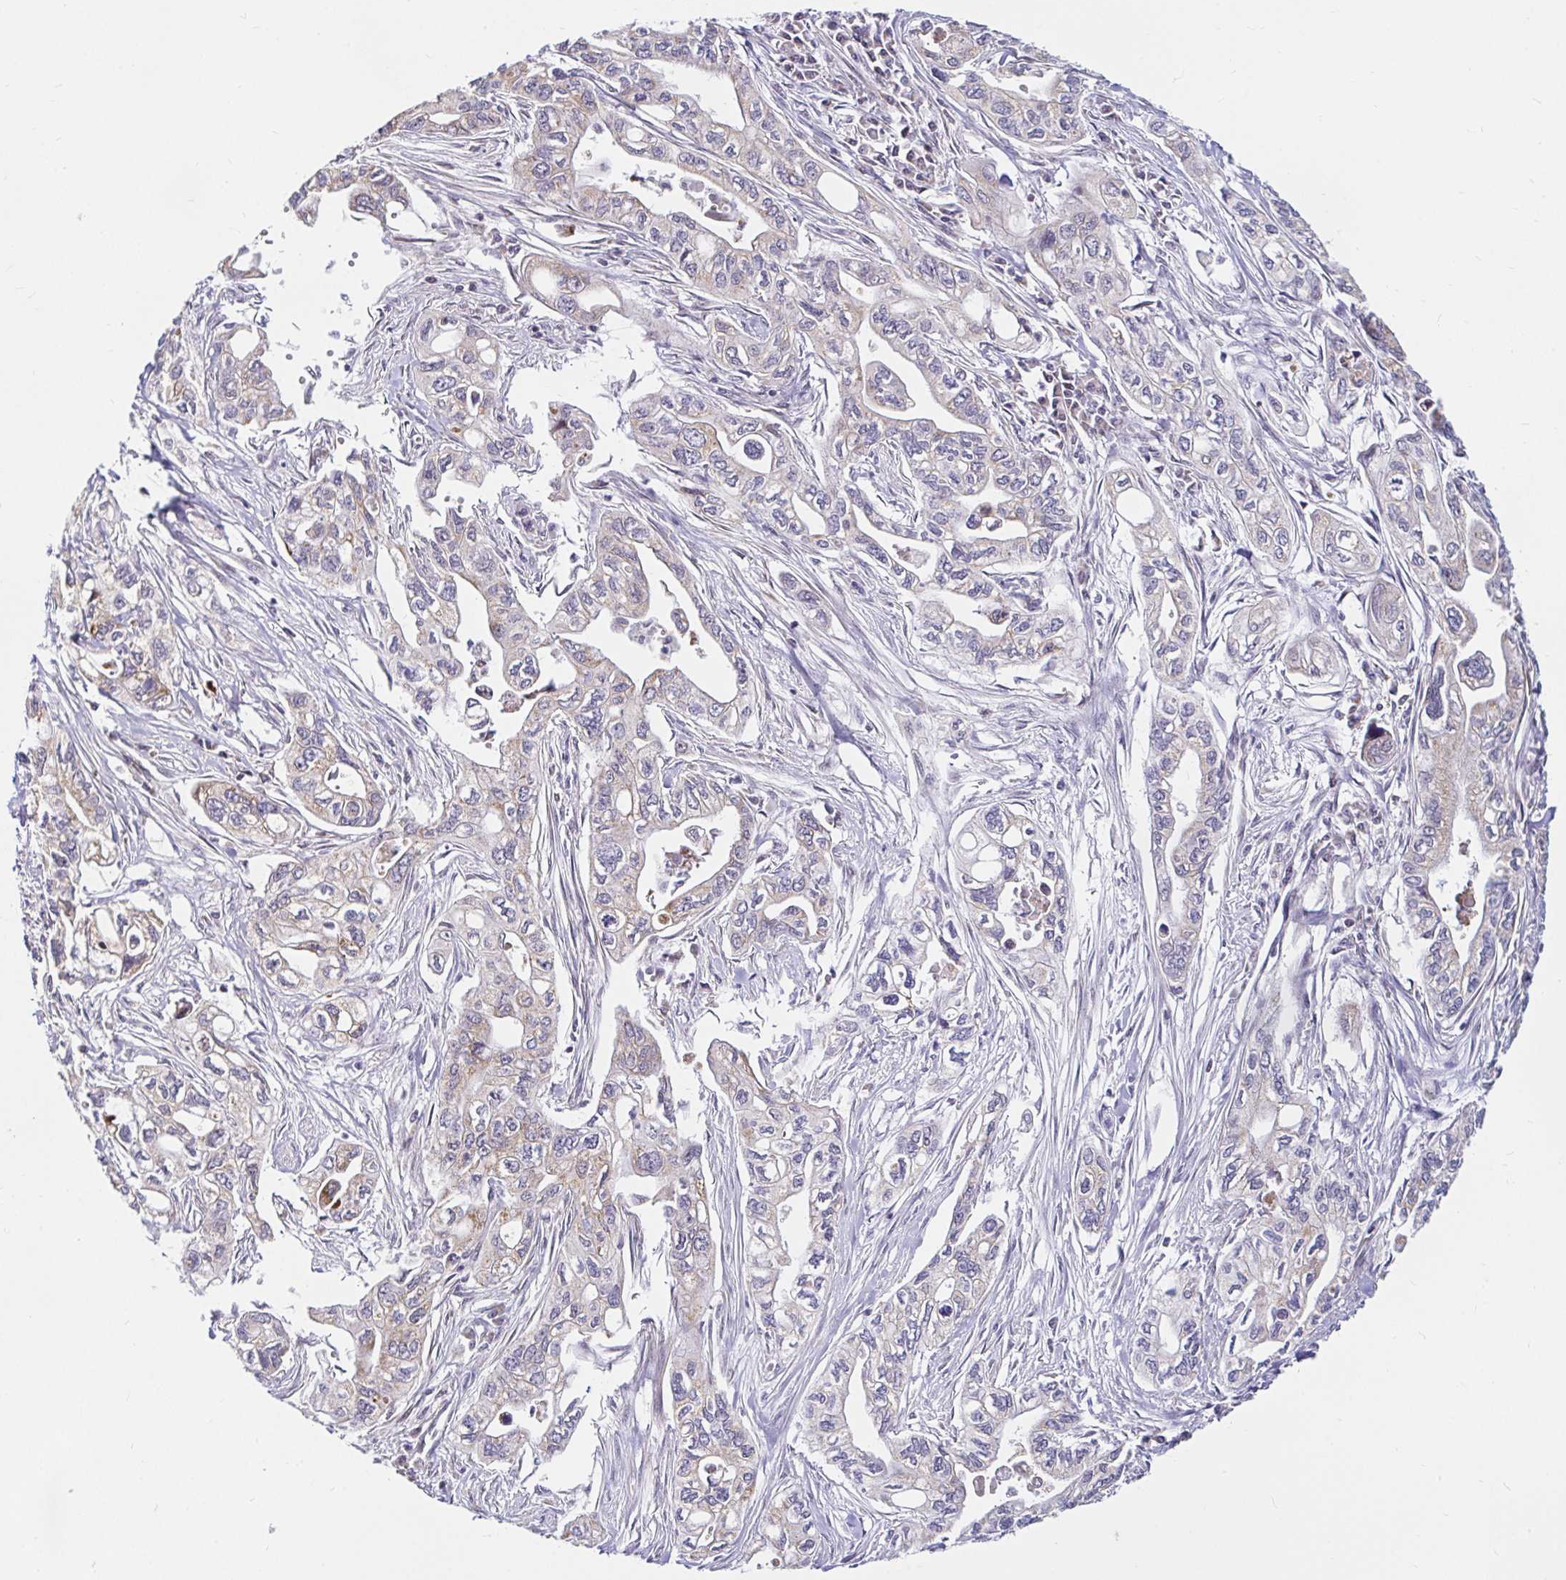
{"staining": {"intensity": "weak", "quantity": "<25%", "location": "cytoplasmic/membranous"}, "tissue": "pancreatic cancer", "cell_type": "Tumor cells", "image_type": "cancer", "snomed": [{"axis": "morphology", "description": "Adenocarcinoma, NOS"}, {"axis": "topography", "description": "Pancreas"}], "caption": "Protein analysis of pancreatic cancer (adenocarcinoma) reveals no significant positivity in tumor cells. Nuclei are stained in blue.", "gene": "TIMM50", "patient": {"sex": "male", "age": 68}}